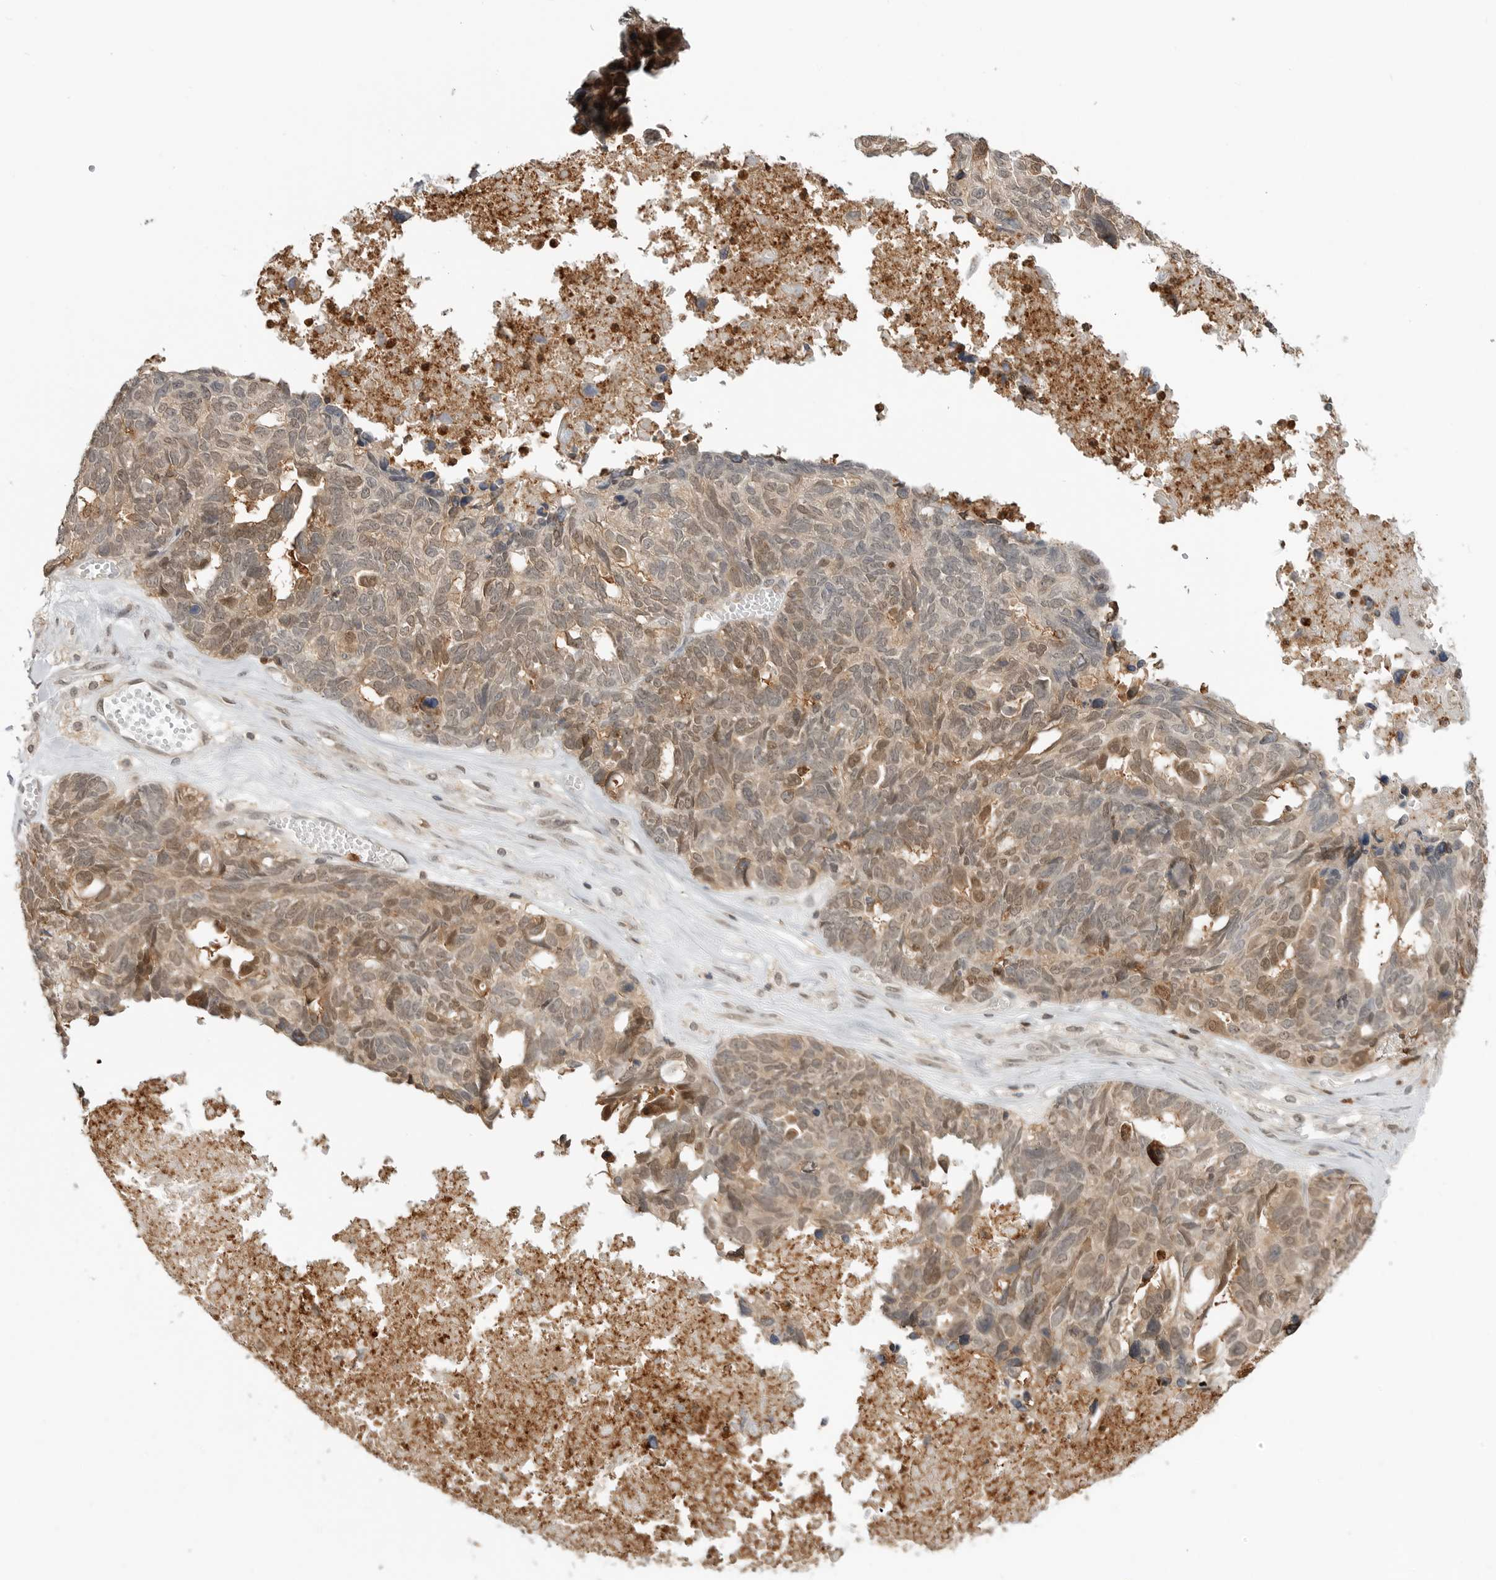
{"staining": {"intensity": "moderate", "quantity": ">75%", "location": "cytoplasmic/membranous,nuclear"}, "tissue": "ovarian cancer", "cell_type": "Tumor cells", "image_type": "cancer", "snomed": [{"axis": "morphology", "description": "Cystadenocarcinoma, serous, NOS"}, {"axis": "topography", "description": "Ovary"}], "caption": "IHC of human serous cystadenocarcinoma (ovarian) reveals medium levels of moderate cytoplasmic/membranous and nuclear staining in approximately >75% of tumor cells. Nuclei are stained in blue.", "gene": "ANXA11", "patient": {"sex": "female", "age": 79}}